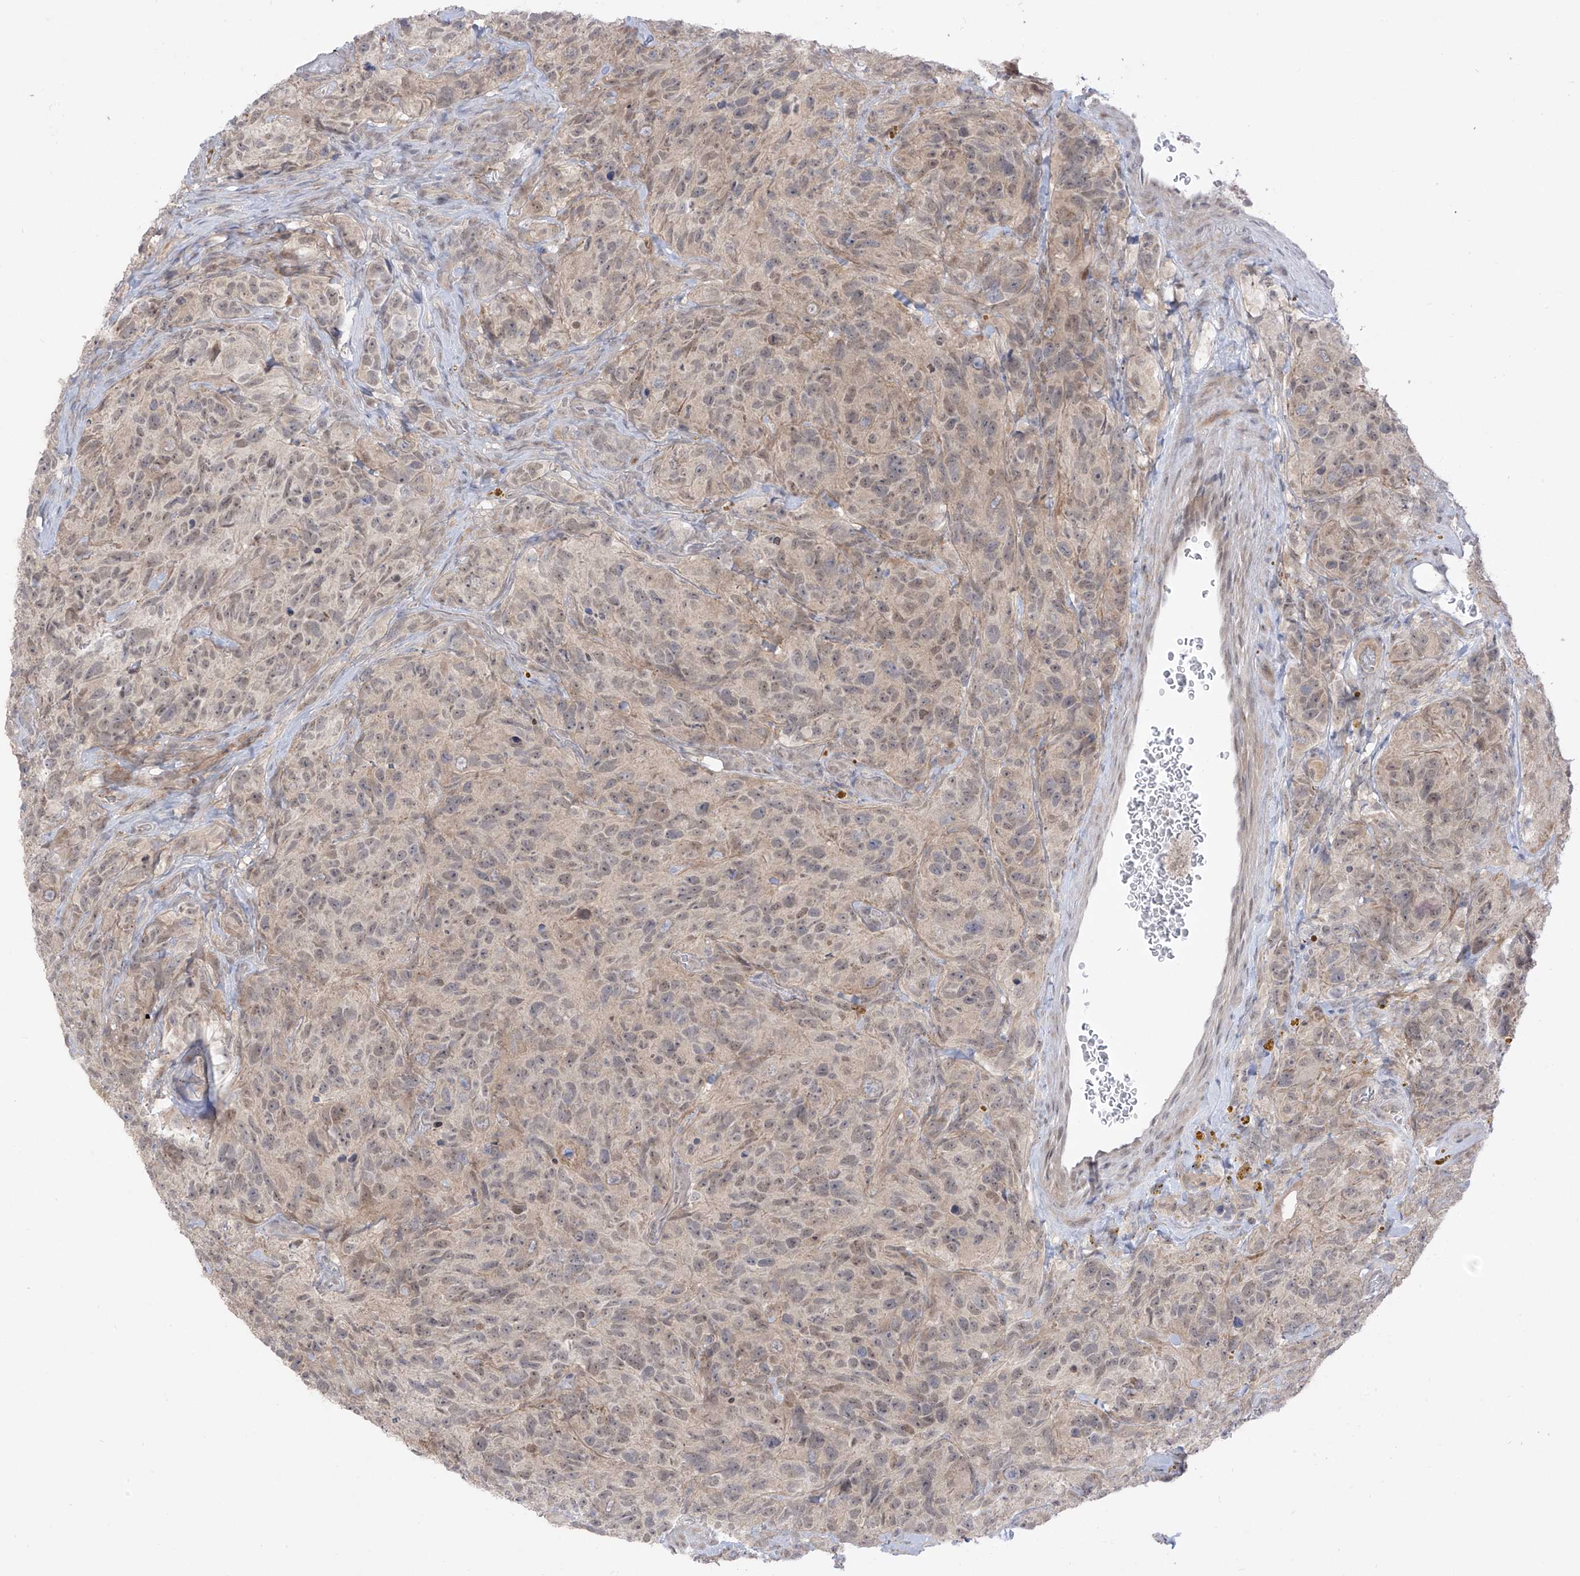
{"staining": {"intensity": "weak", "quantity": "25%-75%", "location": "nuclear"}, "tissue": "glioma", "cell_type": "Tumor cells", "image_type": "cancer", "snomed": [{"axis": "morphology", "description": "Glioma, malignant, High grade"}, {"axis": "topography", "description": "Brain"}], "caption": "A low amount of weak nuclear staining is seen in about 25%-75% of tumor cells in glioma tissue. Using DAB (brown) and hematoxylin (blue) stains, captured at high magnification using brightfield microscopy.", "gene": "OGT", "patient": {"sex": "male", "age": 69}}